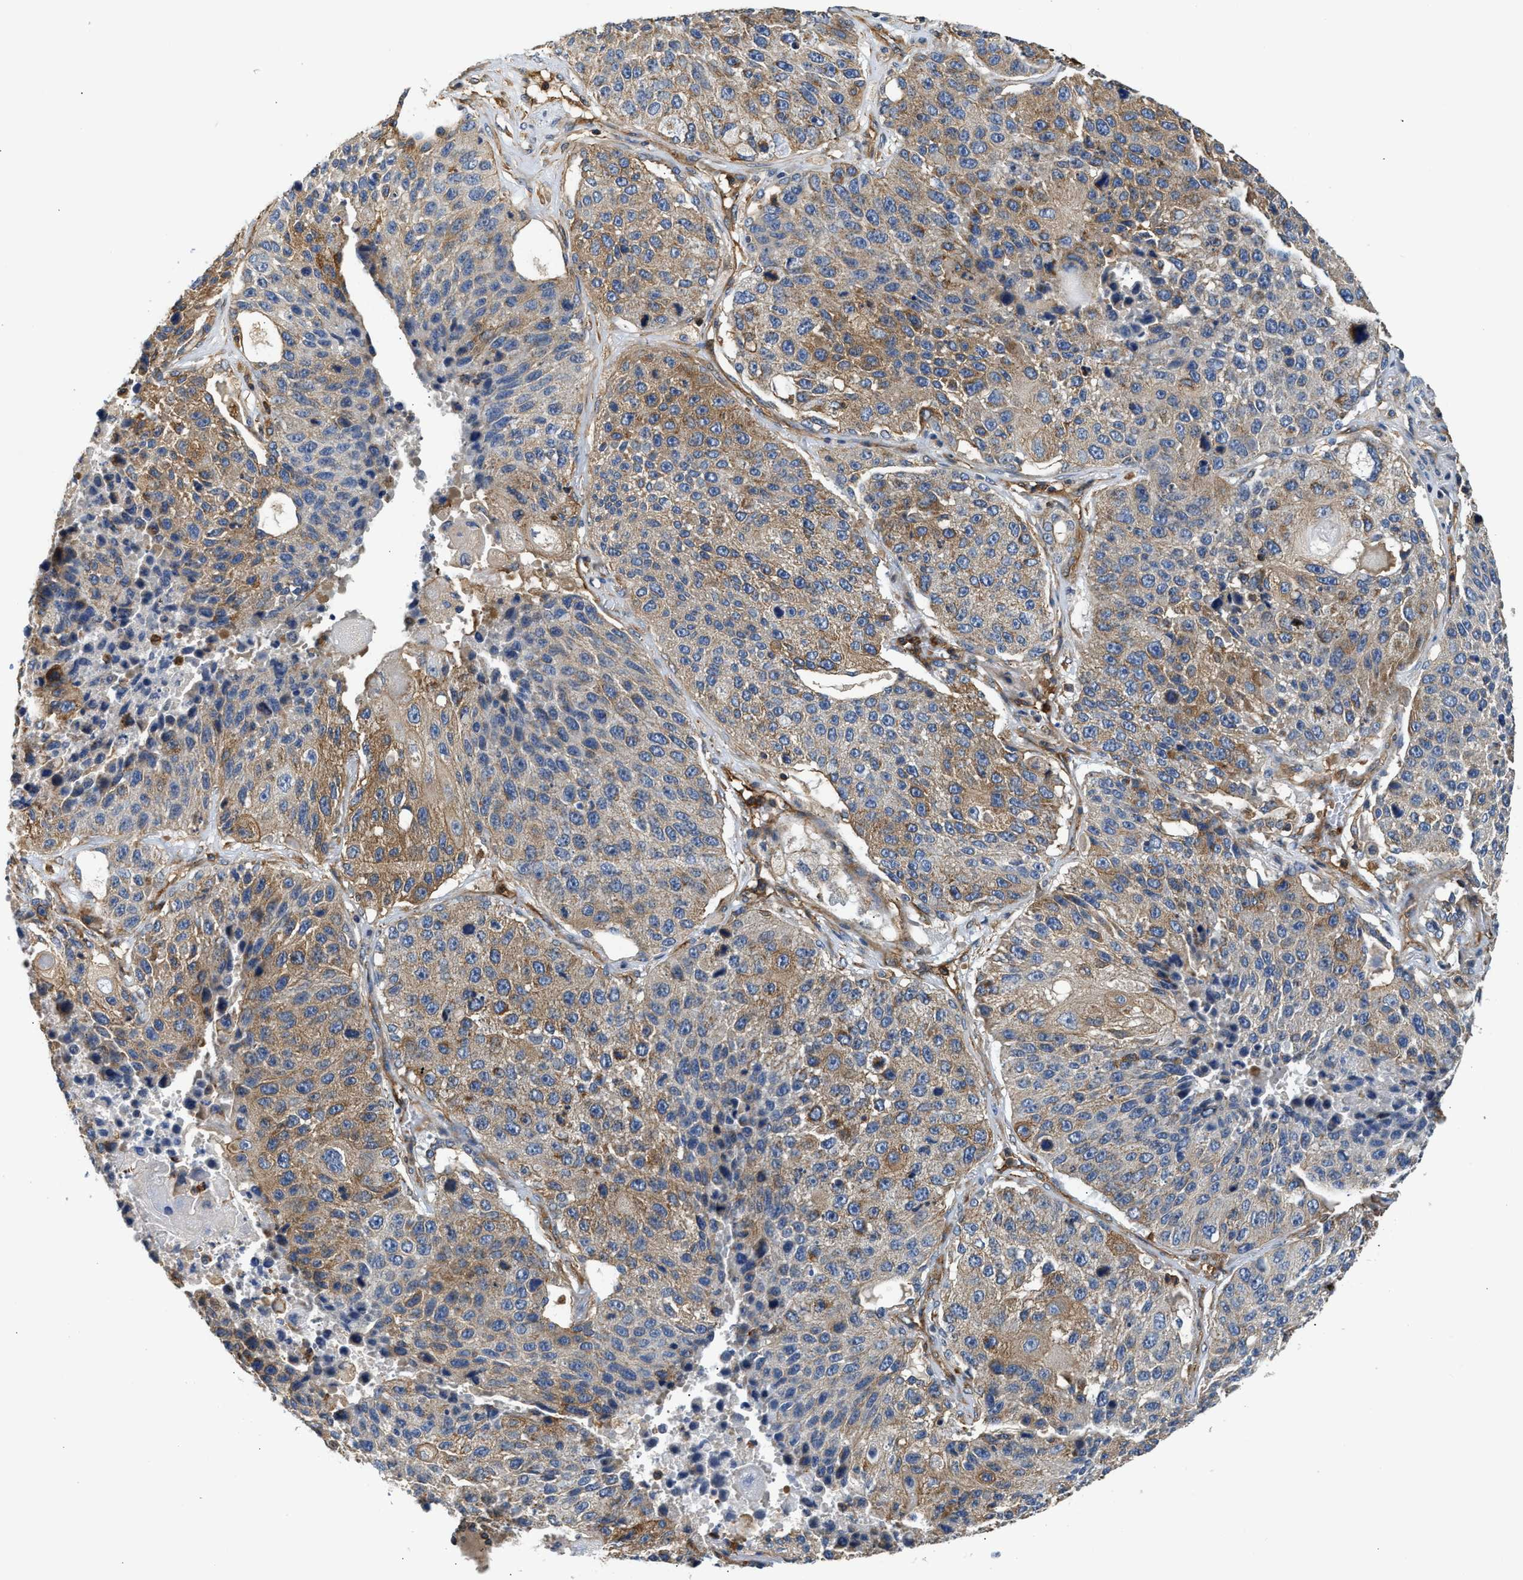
{"staining": {"intensity": "moderate", "quantity": "<25%", "location": "cytoplasmic/membranous"}, "tissue": "lung cancer", "cell_type": "Tumor cells", "image_type": "cancer", "snomed": [{"axis": "morphology", "description": "Squamous cell carcinoma, NOS"}, {"axis": "topography", "description": "Lung"}], "caption": "Squamous cell carcinoma (lung) tissue demonstrates moderate cytoplasmic/membranous staining in approximately <25% of tumor cells, visualized by immunohistochemistry.", "gene": "SAMD9L", "patient": {"sex": "male", "age": 61}}